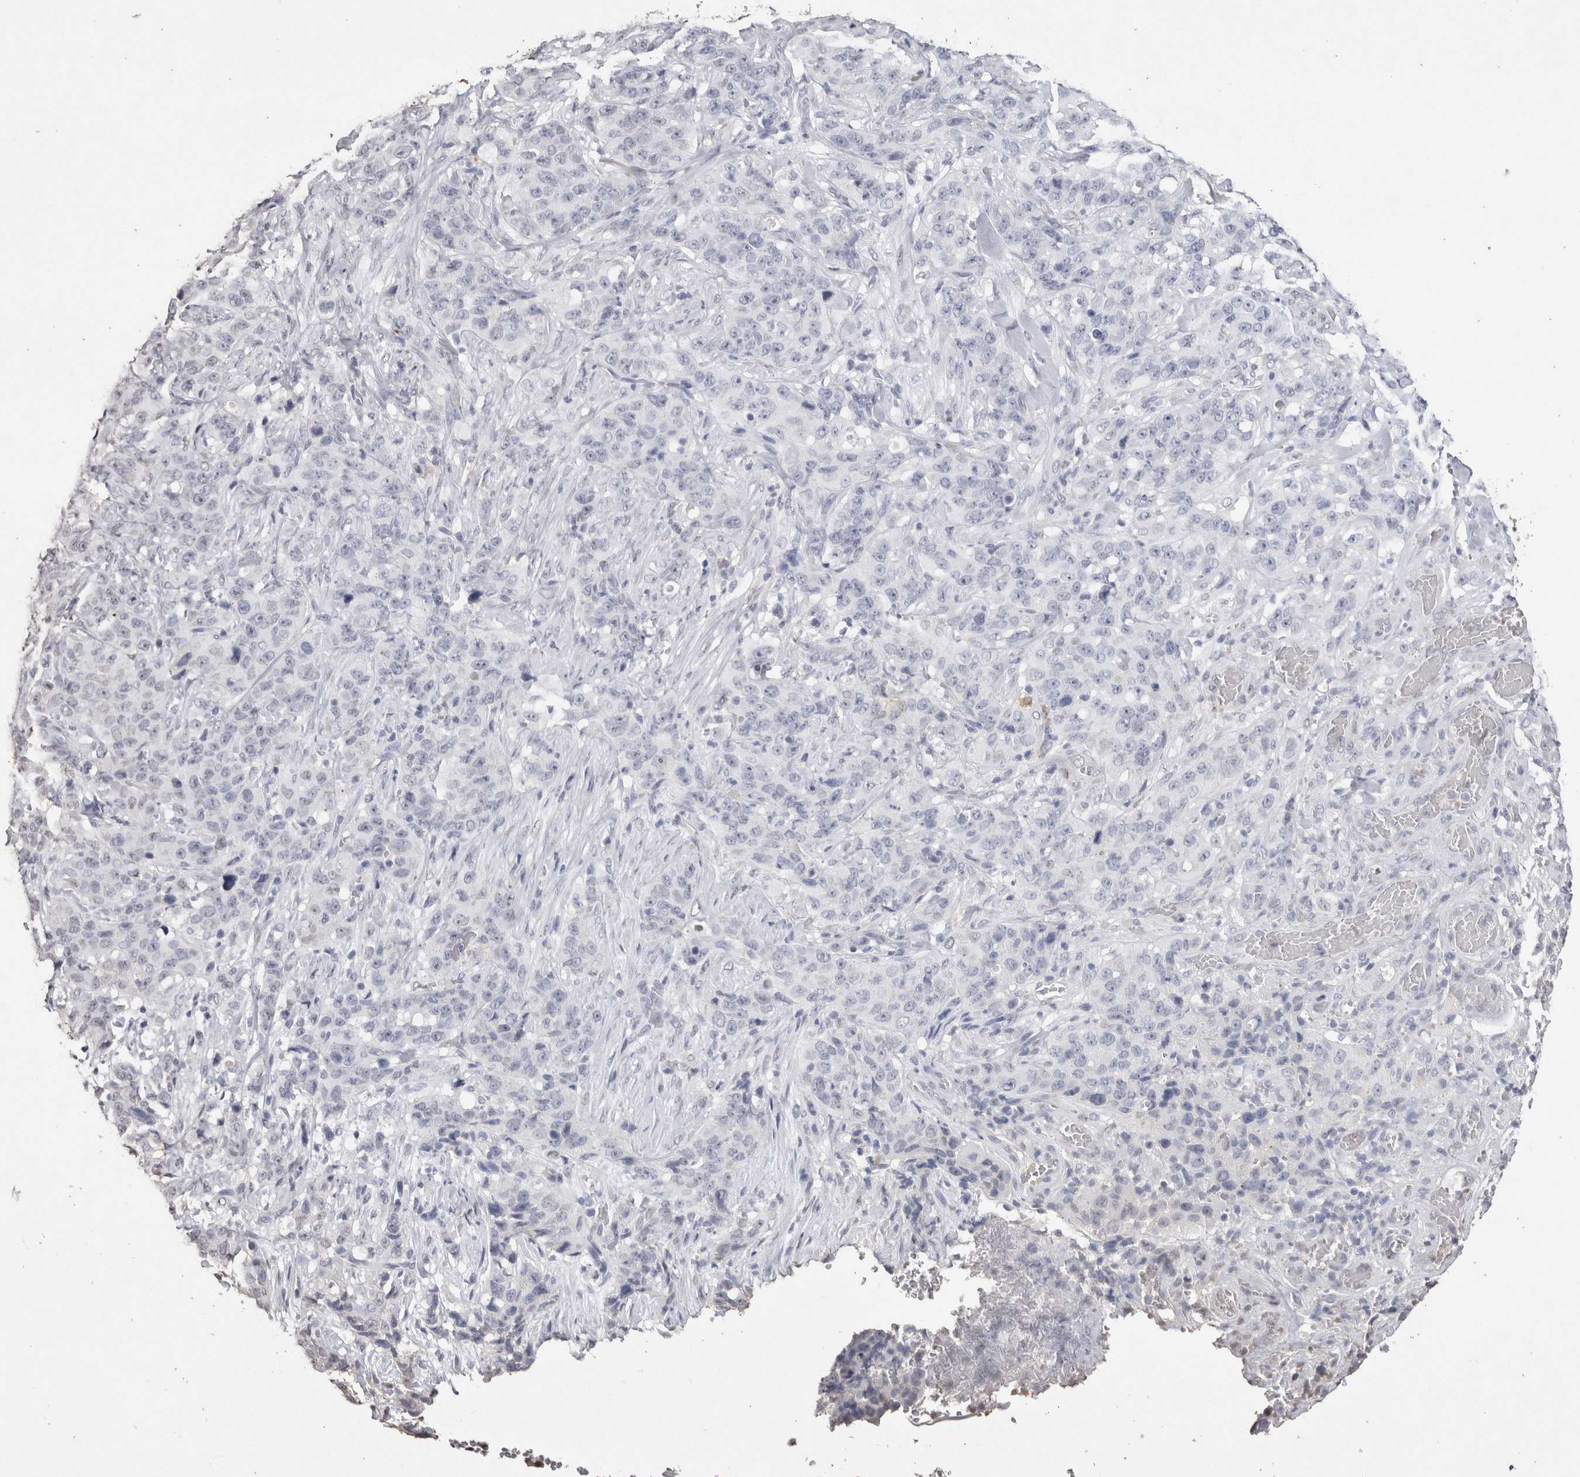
{"staining": {"intensity": "negative", "quantity": "none", "location": "none"}, "tissue": "stomach cancer", "cell_type": "Tumor cells", "image_type": "cancer", "snomed": [{"axis": "morphology", "description": "Adenocarcinoma, NOS"}, {"axis": "topography", "description": "Stomach"}], "caption": "The IHC photomicrograph has no significant staining in tumor cells of stomach cancer tissue. (DAB immunohistochemistry (IHC) visualized using brightfield microscopy, high magnification).", "gene": "LGALS2", "patient": {"sex": "male", "age": 48}}